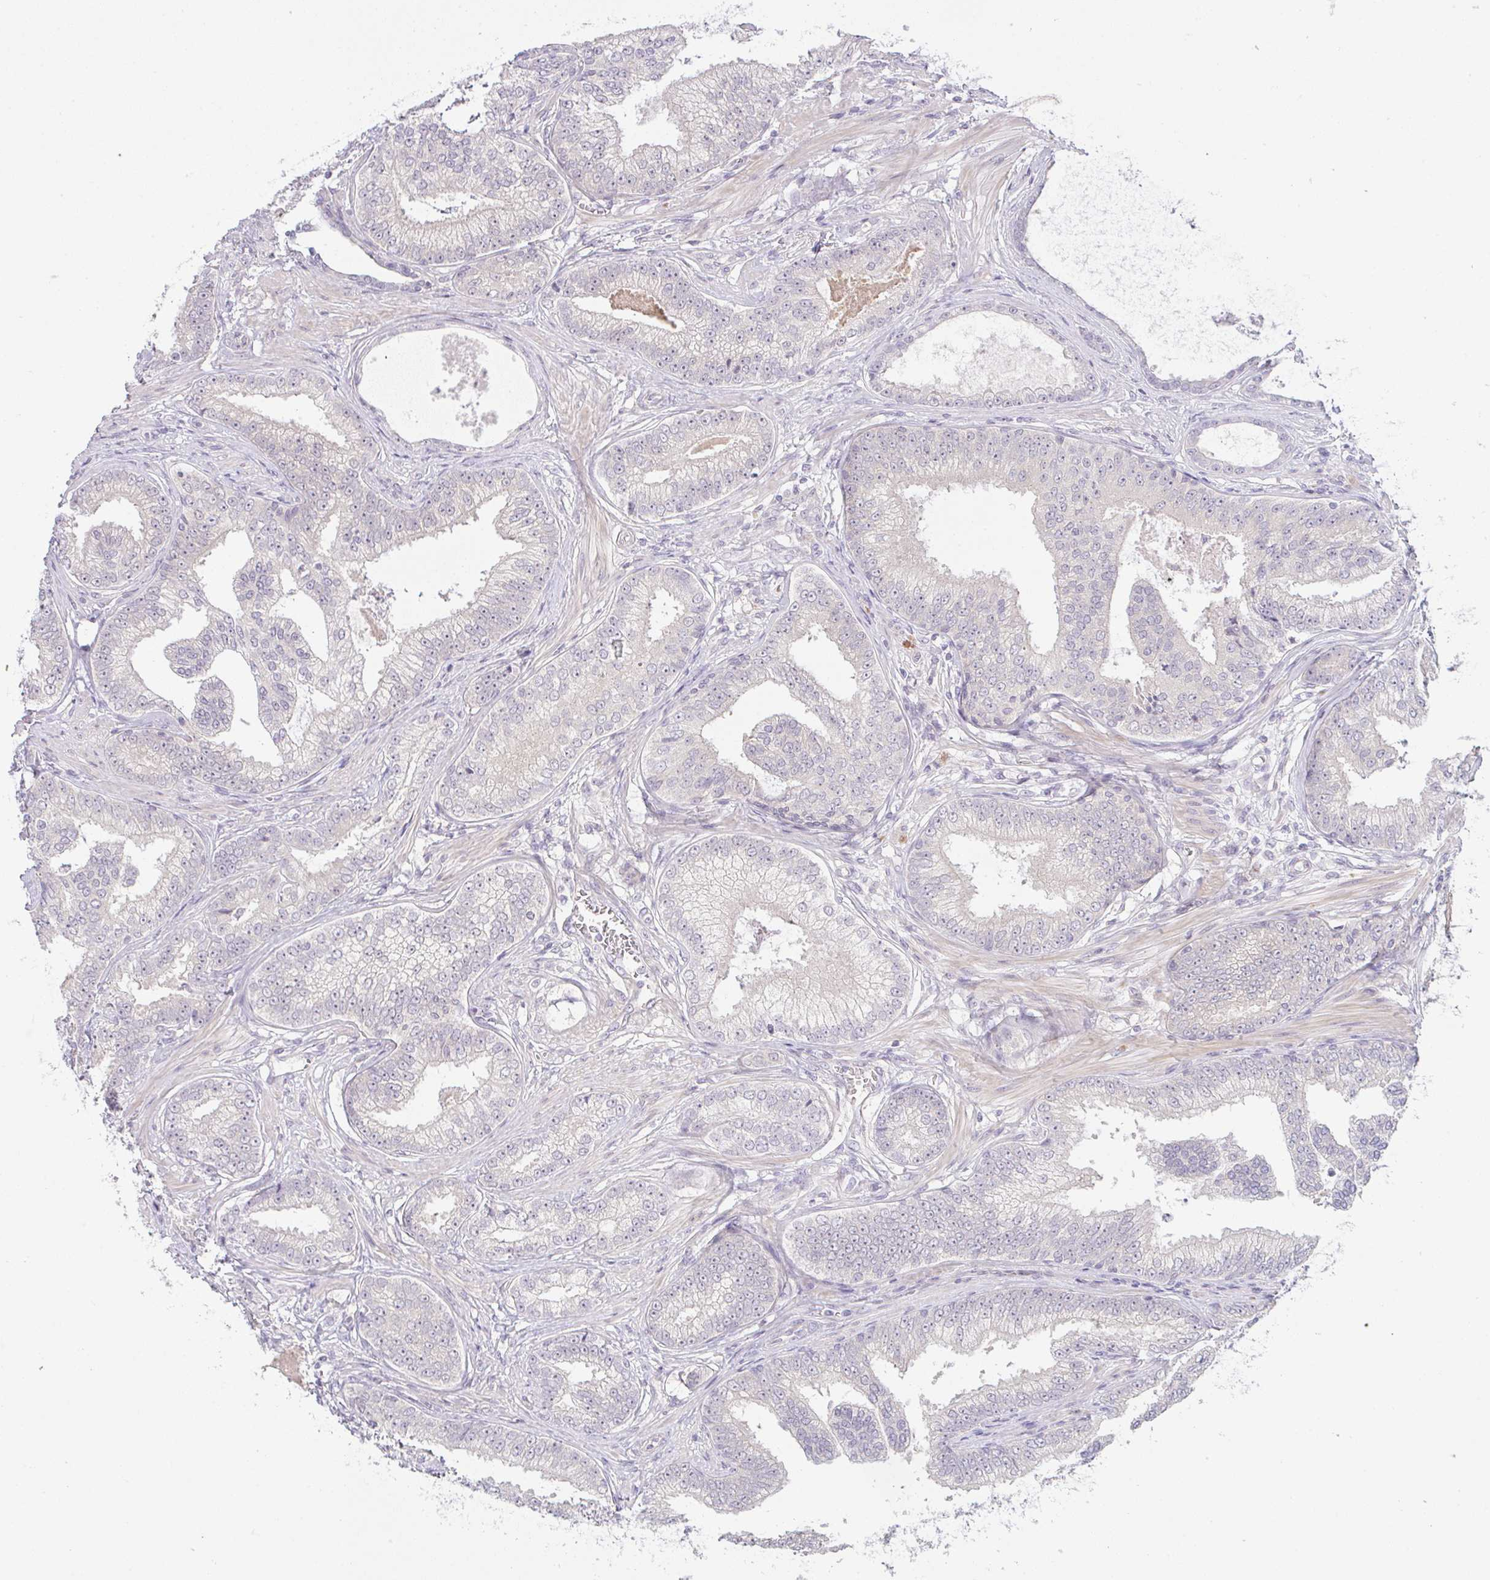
{"staining": {"intensity": "negative", "quantity": "none", "location": "none"}, "tissue": "prostate cancer", "cell_type": "Tumor cells", "image_type": "cancer", "snomed": [{"axis": "morphology", "description": "Adenocarcinoma, Low grade"}, {"axis": "topography", "description": "Prostate"}], "caption": "There is no significant expression in tumor cells of prostate adenocarcinoma (low-grade).", "gene": "CSE1L", "patient": {"sex": "male", "age": 61}}